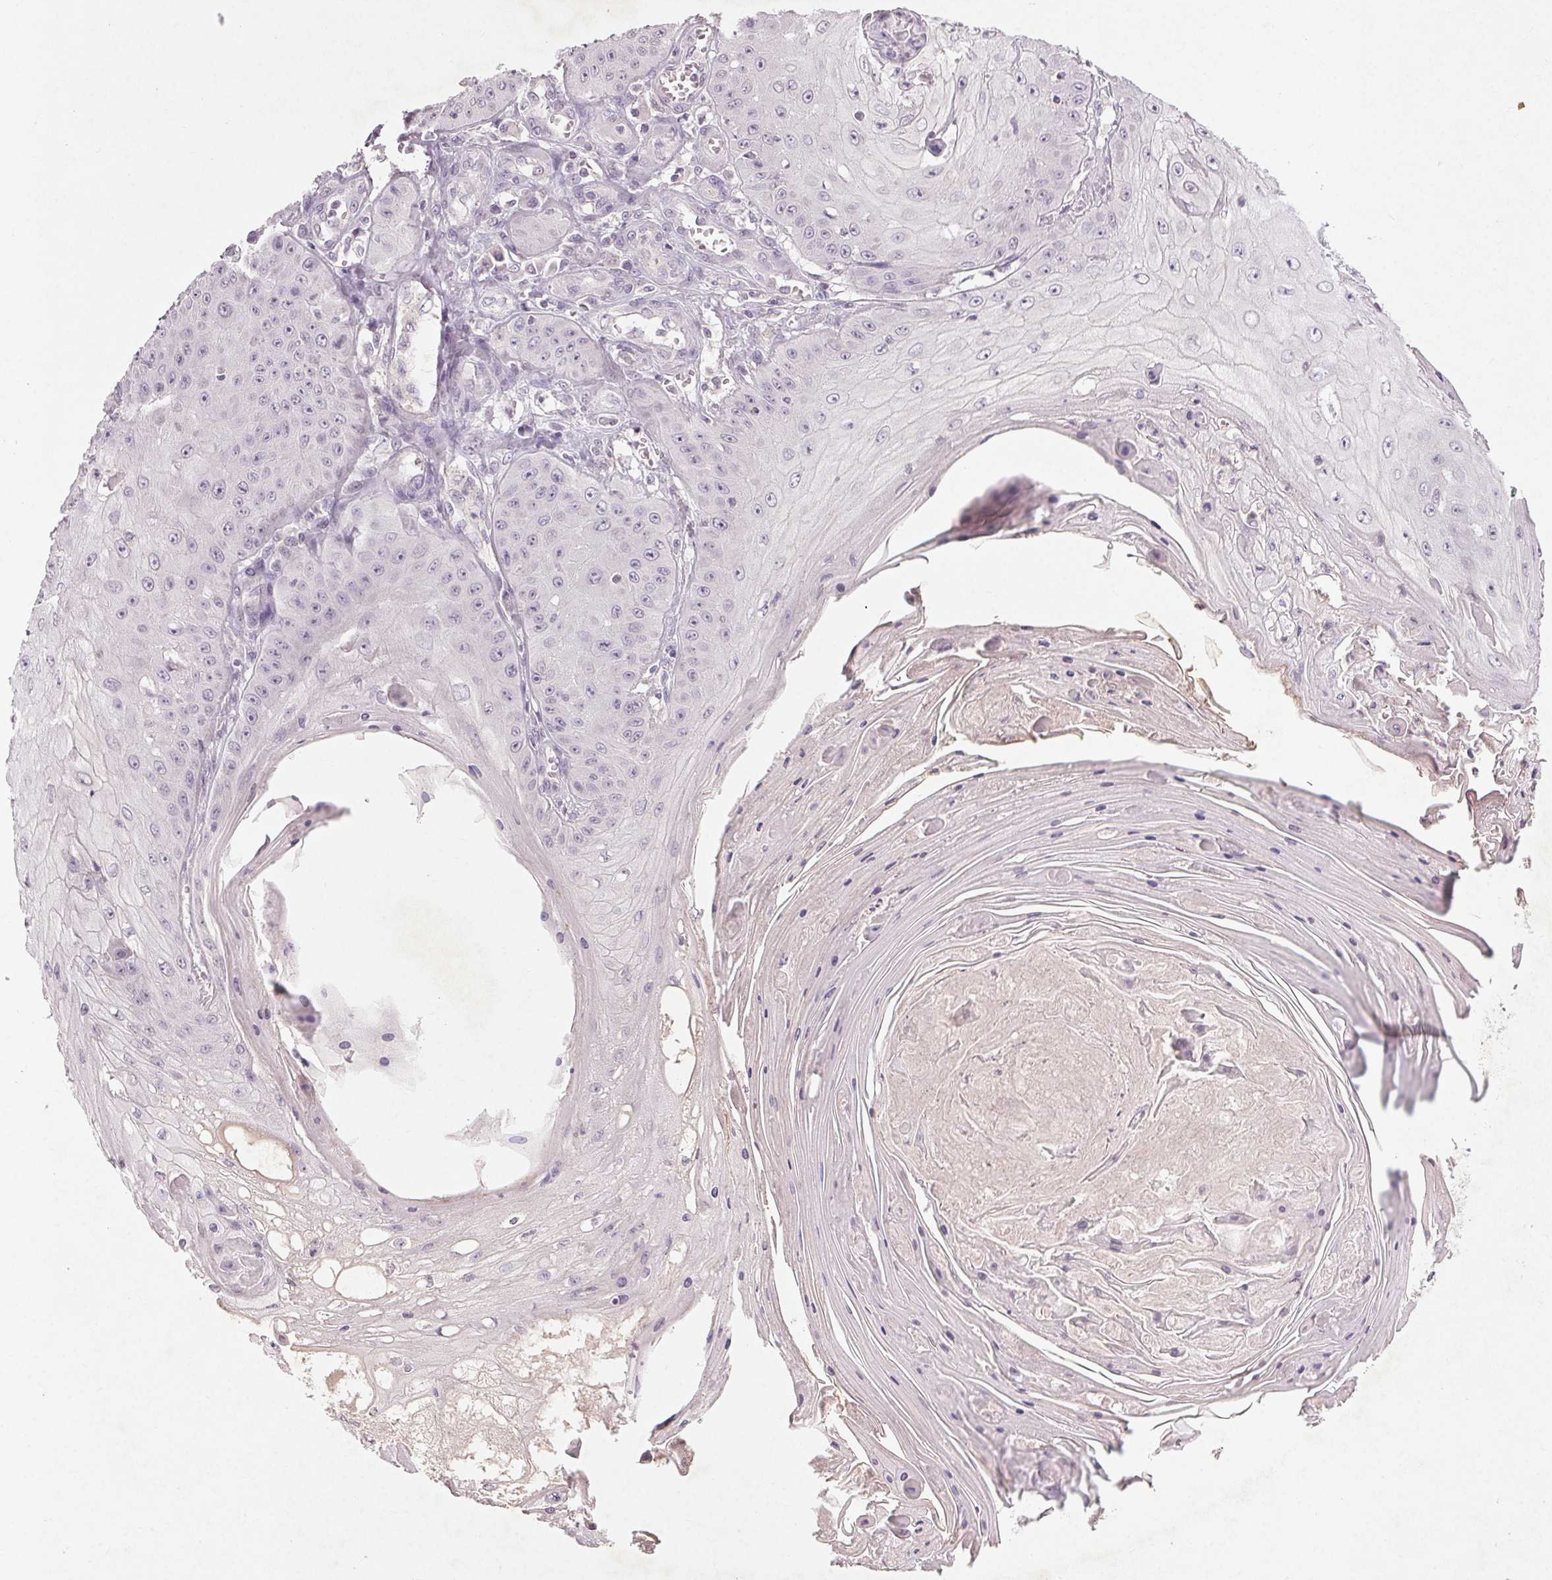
{"staining": {"intensity": "negative", "quantity": "none", "location": "none"}, "tissue": "skin cancer", "cell_type": "Tumor cells", "image_type": "cancer", "snomed": [{"axis": "morphology", "description": "Squamous cell carcinoma, NOS"}, {"axis": "topography", "description": "Skin"}], "caption": "This micrograph is of skin squamous cell carcinoma stained with IHC to label a protein in brown with the nuclei are counter-stained blue. There is no staining in tumor cells.", "gene": "KLRC3", "patient": {"sex": "male", "age": 70}}